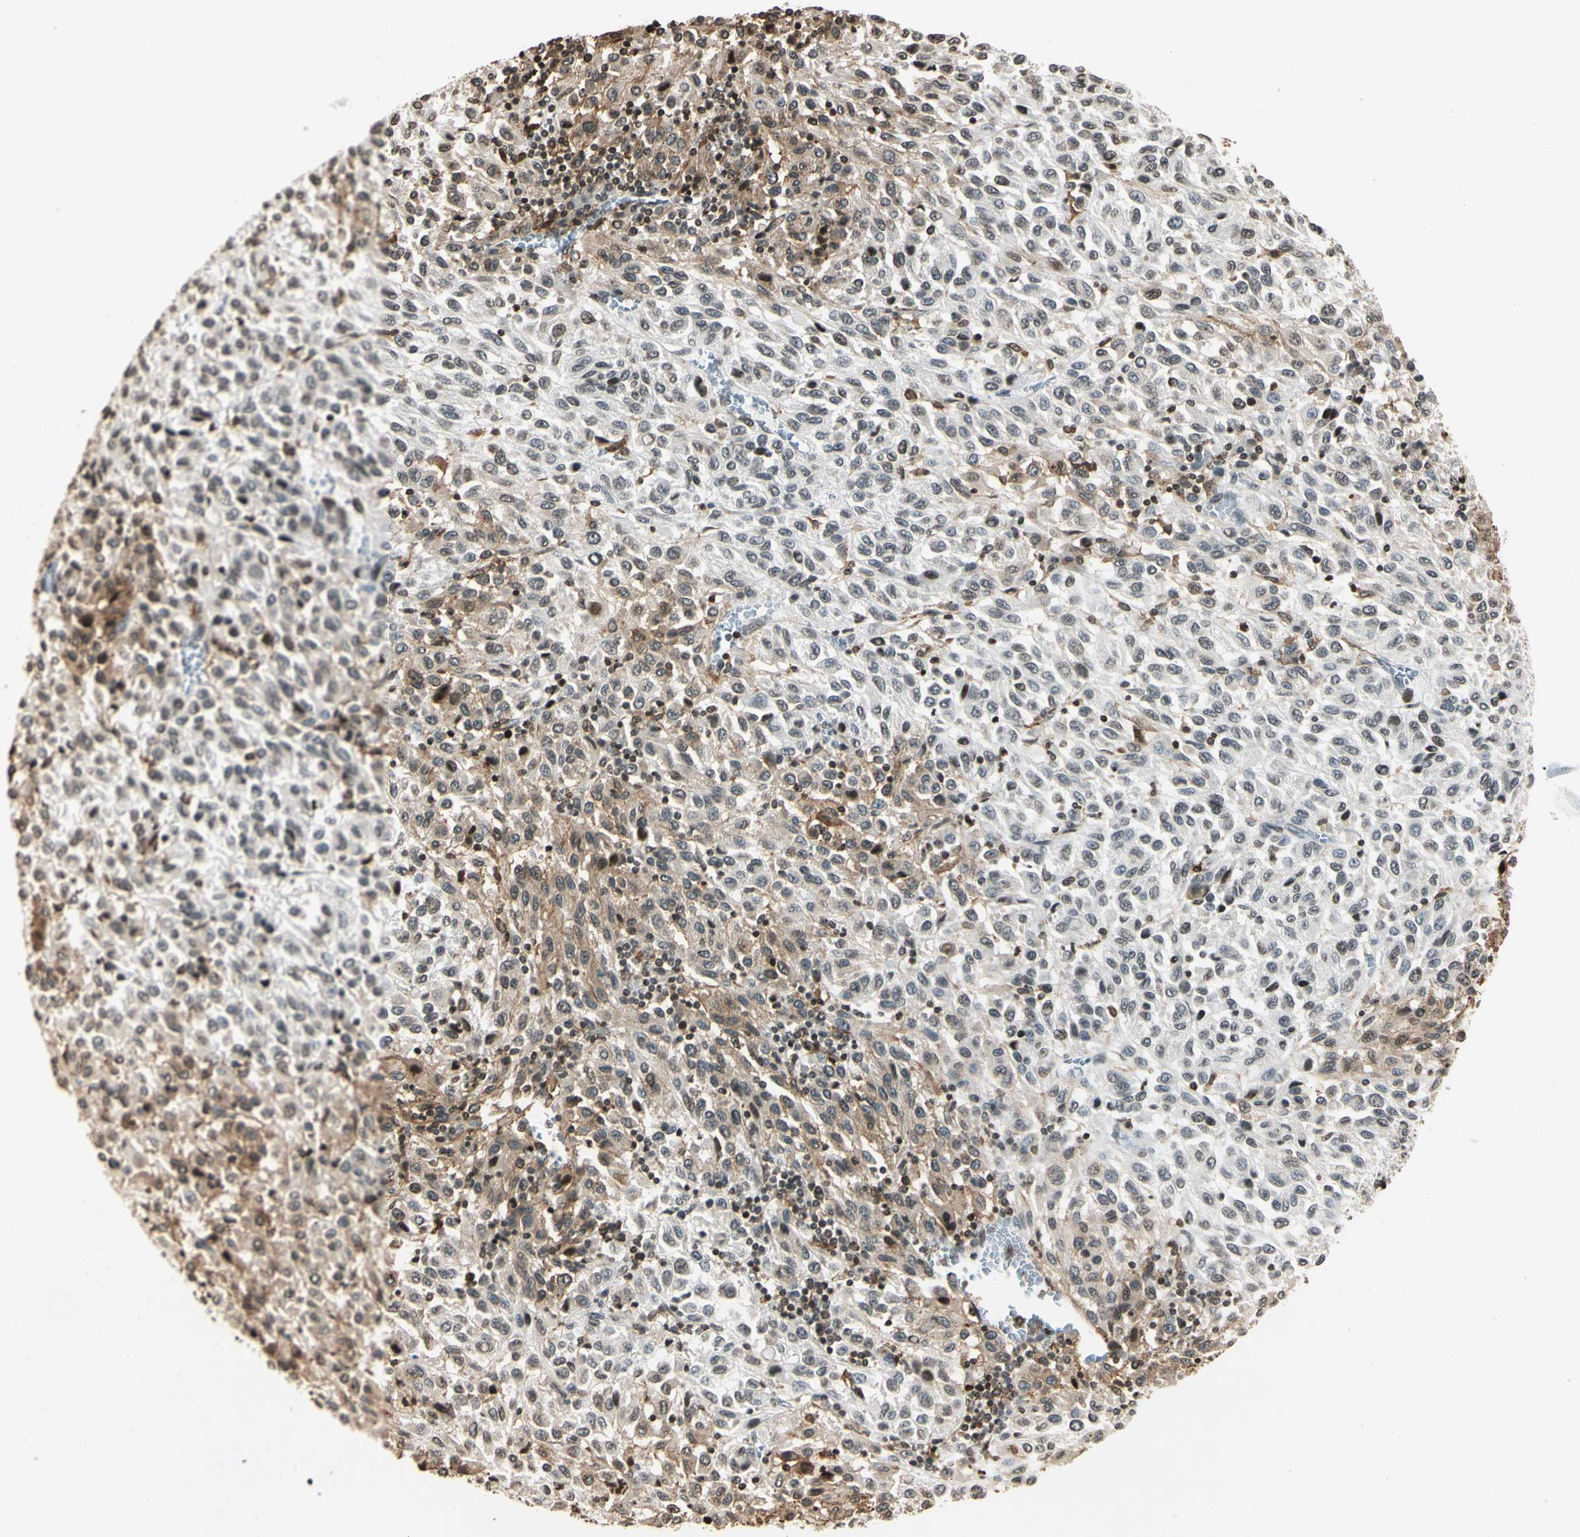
{"staining": {"intensity": "weak", "quantity": "25%-75%", "location": "nuclear"}, "tissue": "melanoma", "cell_type": "Tumor cells", "image_type": "cancer", "snomed": [{"axis": "morphology", "description": "Malignant melanoma, Metastatic site"}, {"axis": "topography", "description": "Lung"}], "caption": "Immunohistochemical staining of human malignant melanoma (metastatic site) reveals low levels of weak nuclear protein expression in approximately 25%-75% of tumor cells.", "gene": "FER", "patient": {"sex": "male", "age": 64}}